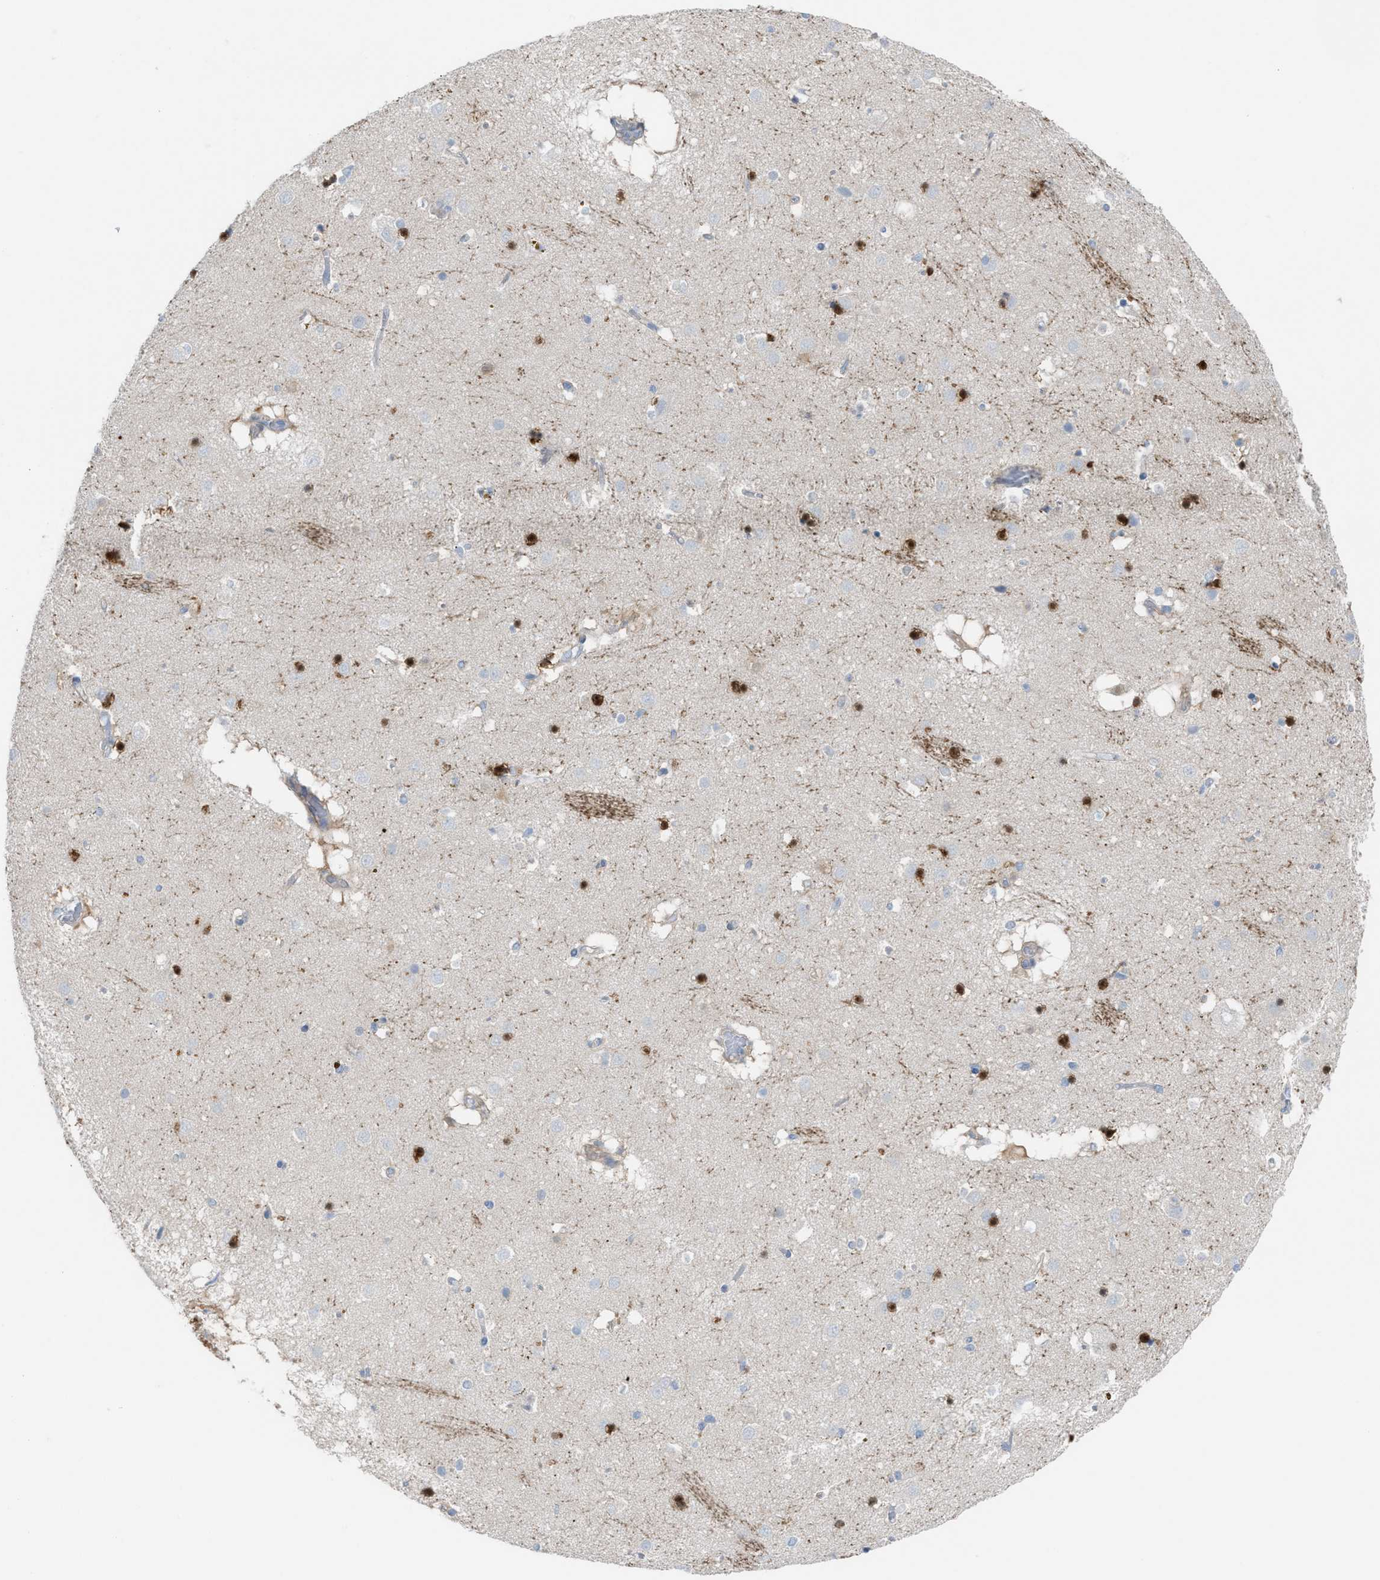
{"staining": {"intensity": "strong", "quantity": "<25%", "location": "cytoplasmic/membranous,nuclear"}, "tissue": "caudate", "cell_type": "Glial cells", "image_type": "normal", "snomed": [{"axis": "morphology", "description": "Normal tissue, NOS"}, {"axis": "topography", "description": "Lateral ventricle wall"}], "caption": "Immunohistochemistry of normal caudate demonstrates medium levels of strong cytoplasmic/membranous,nuclear staining in approximately <25% of glial cells.", "gene": "ASPA", "patient": {"sex": "male", "age": 70}}